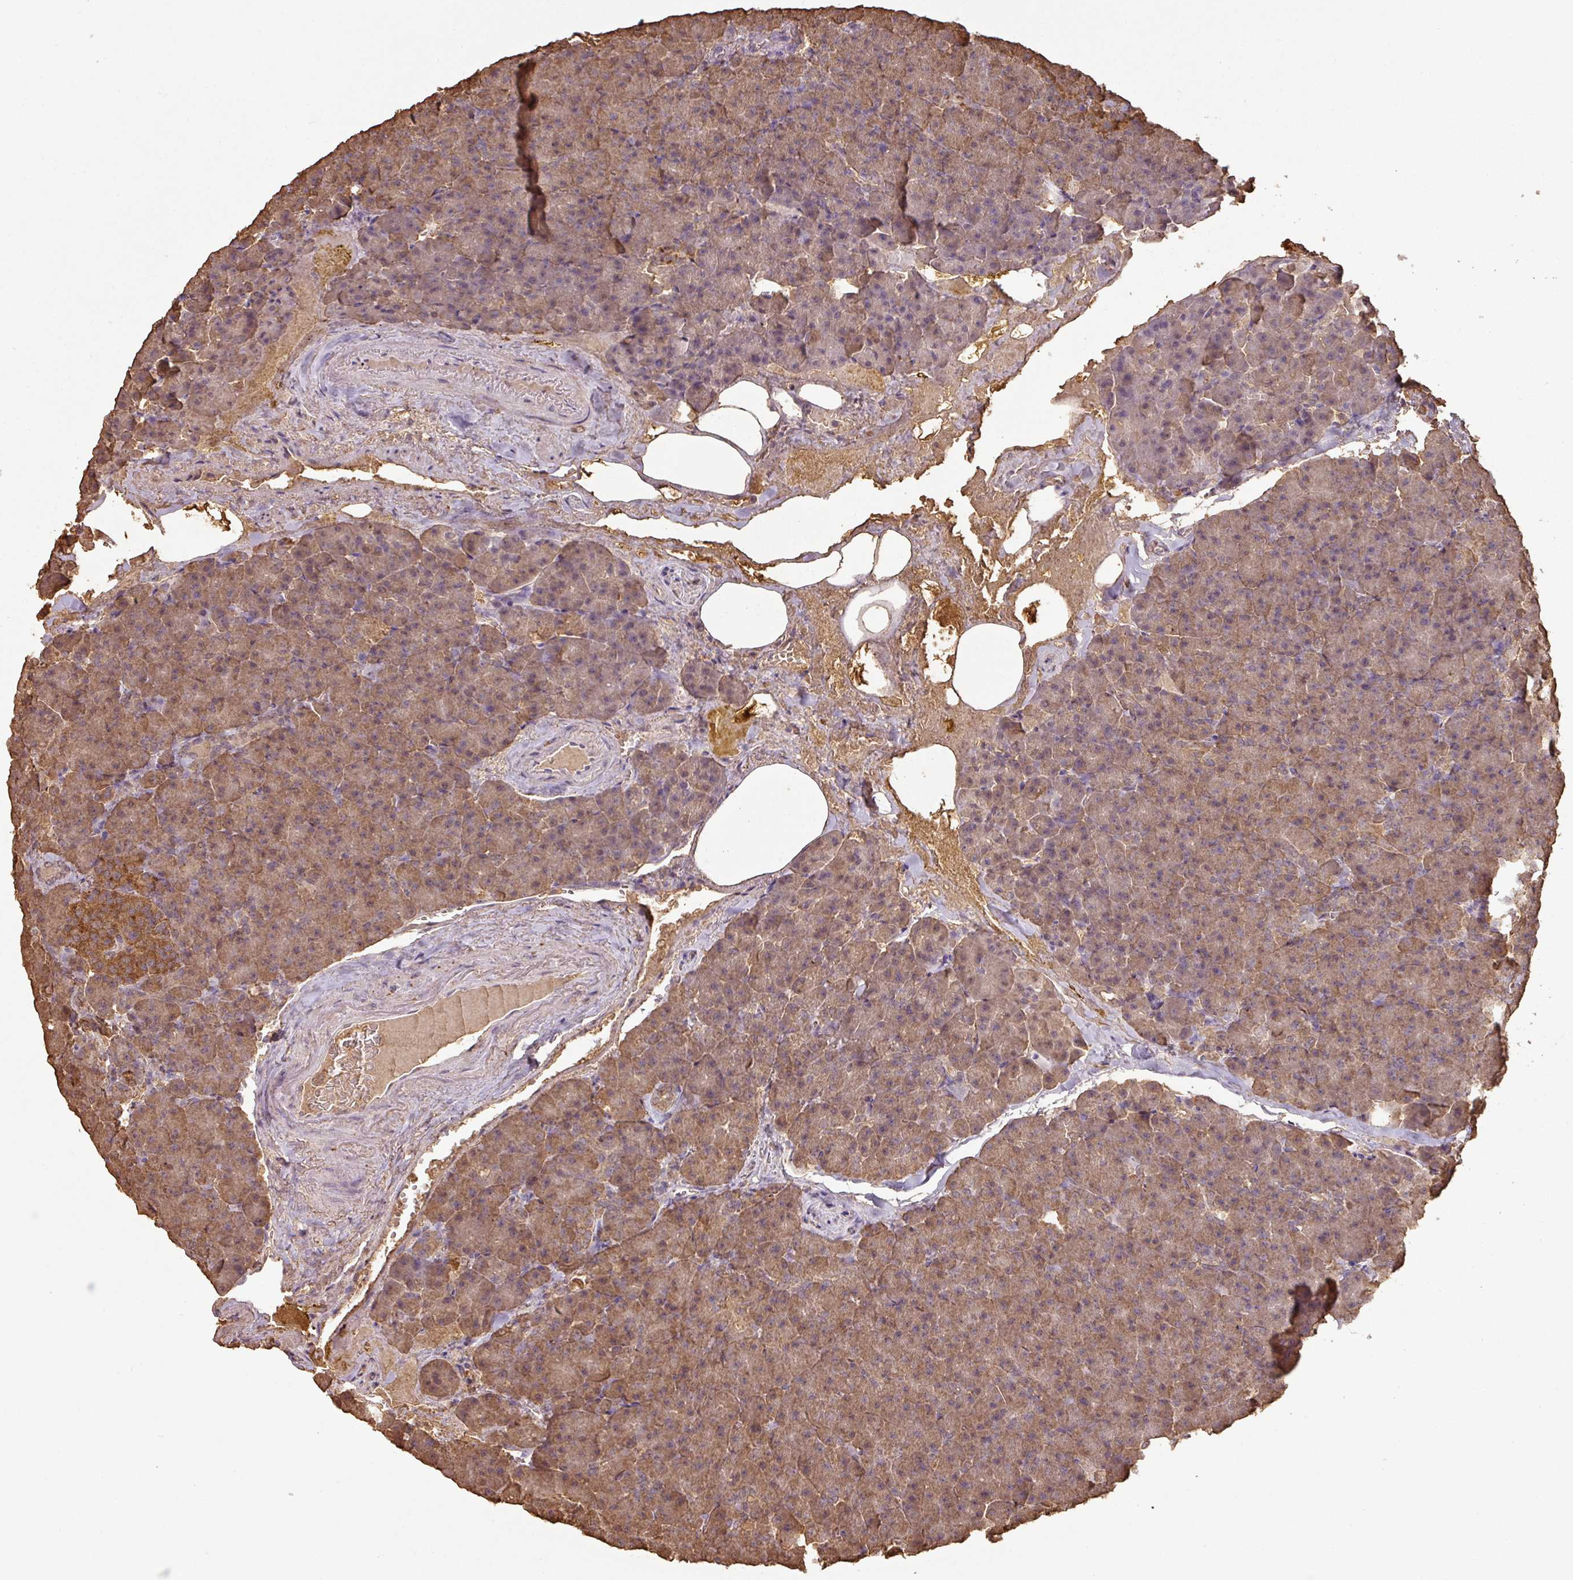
{"staining": {"intensity": "moderate", "quantity": ">75%", "location": "cytoplasmic/membranous"}, "tissue": "pancreas", "cell_type": "Exocrine glandular cells", "image_type": "normal", "snomed": [{"axis": "morphology", "description": "Normal tissue, NOS"}, {"axis": "topography", "description": "Pancreas"}], "caption": "This image shows immunohistochemistry staining of benign human pancreas, with medium moderate cytoplasmic/membranous staining in approximately >75% of exocrine glandular cells.", "gene": "ATAT1", "patient": {"sex": "female", "age": 74}}